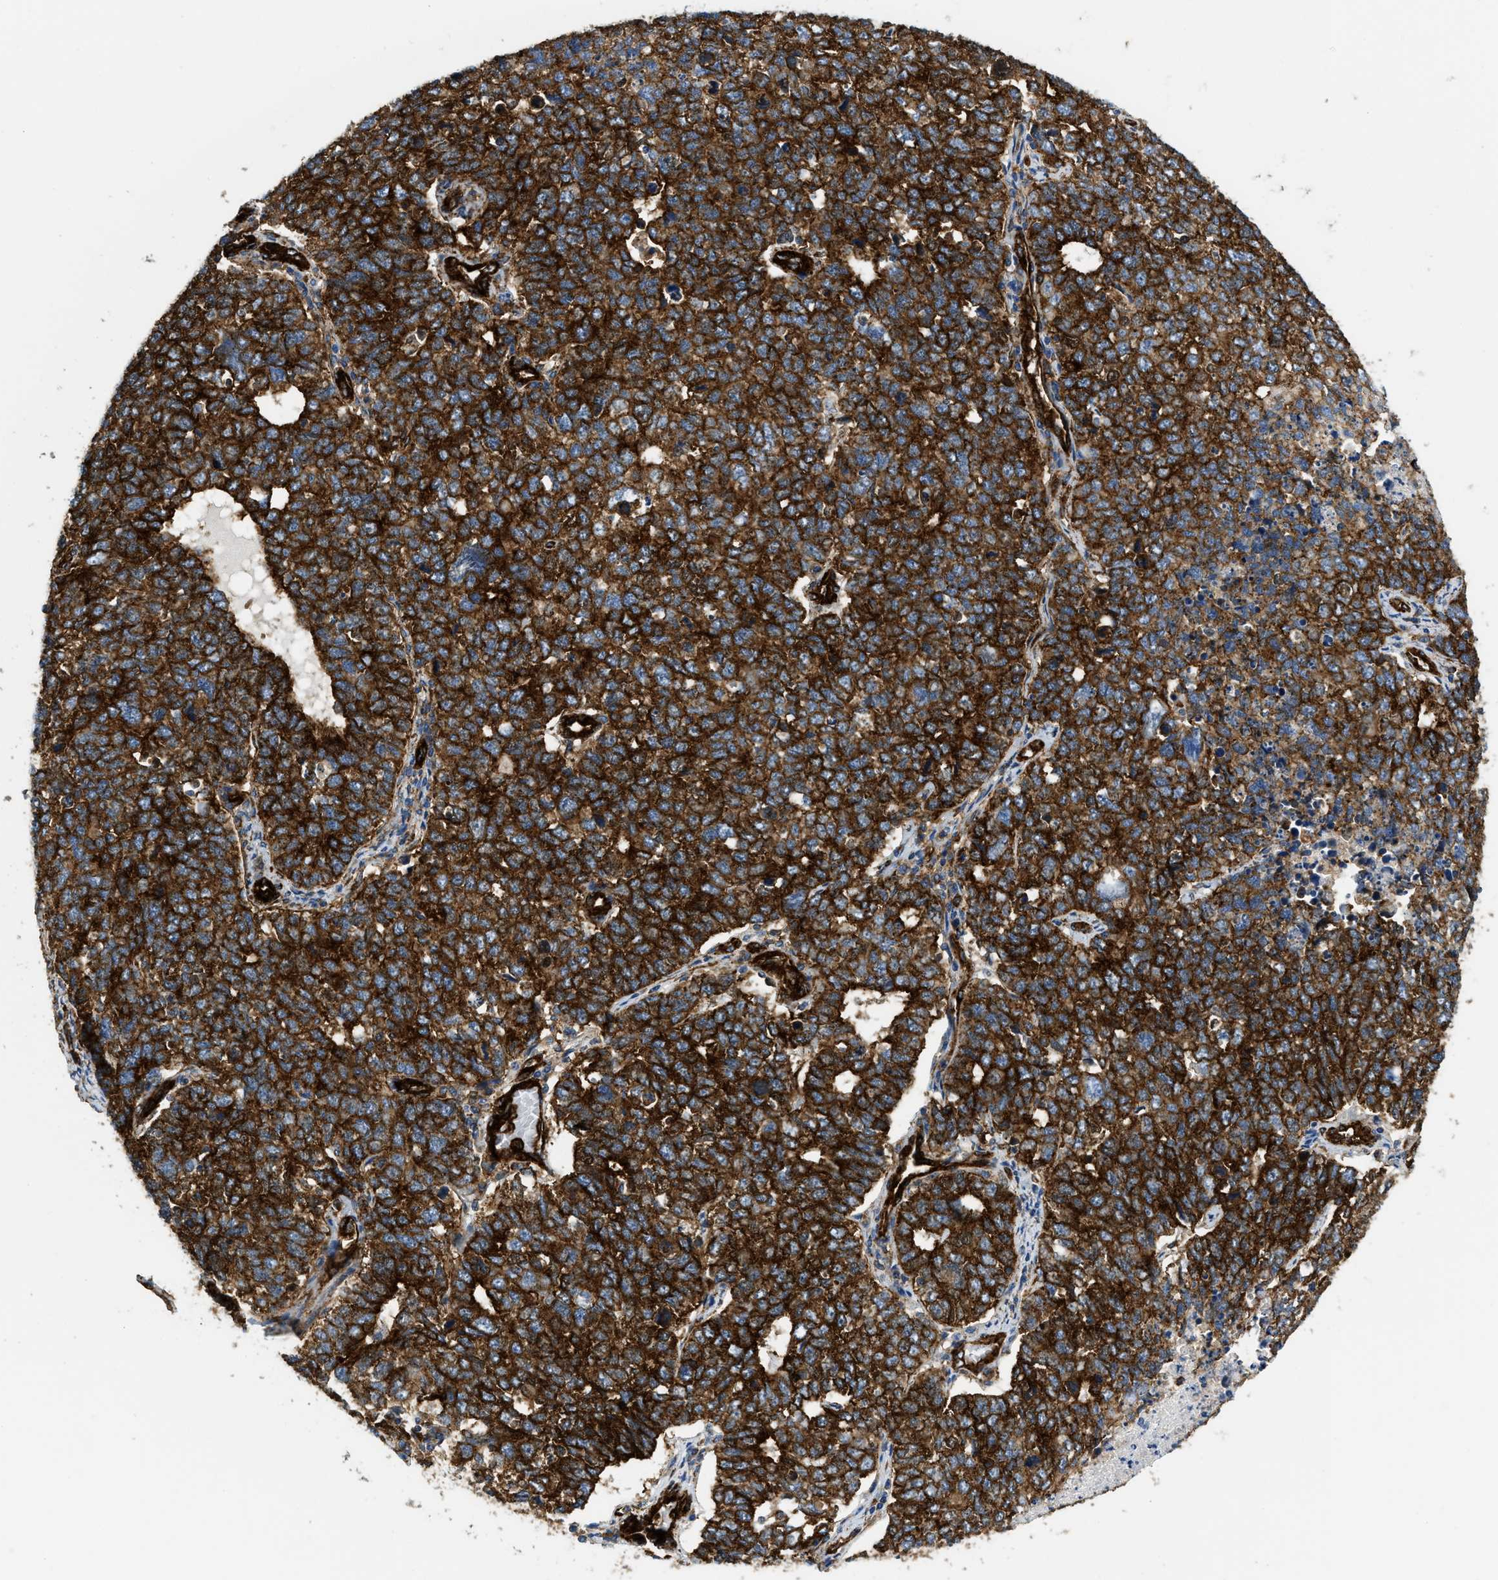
{"staining": {"intensity": "strong", "quantity": ">75%", "location": "cytoplasmic/membranous"}, "tissue": "cervical cancer", "cell_type": "Tumor cells", "image_type": "cancer", "snomed": [{"axis": "morphology", "description": "Squamous cell carcinoma, NOS"}, {"axis": "topography", "description": "Cervix"}], "caption": "Immunohistochemical staining of squamous cell carcinoma (cervical) reveals high levels of strong cytoplasmic/membranous protein staining in about >75% of tumor cells.", "gene": "HIP1", "patient": {"sex": "female", "age": 63}}